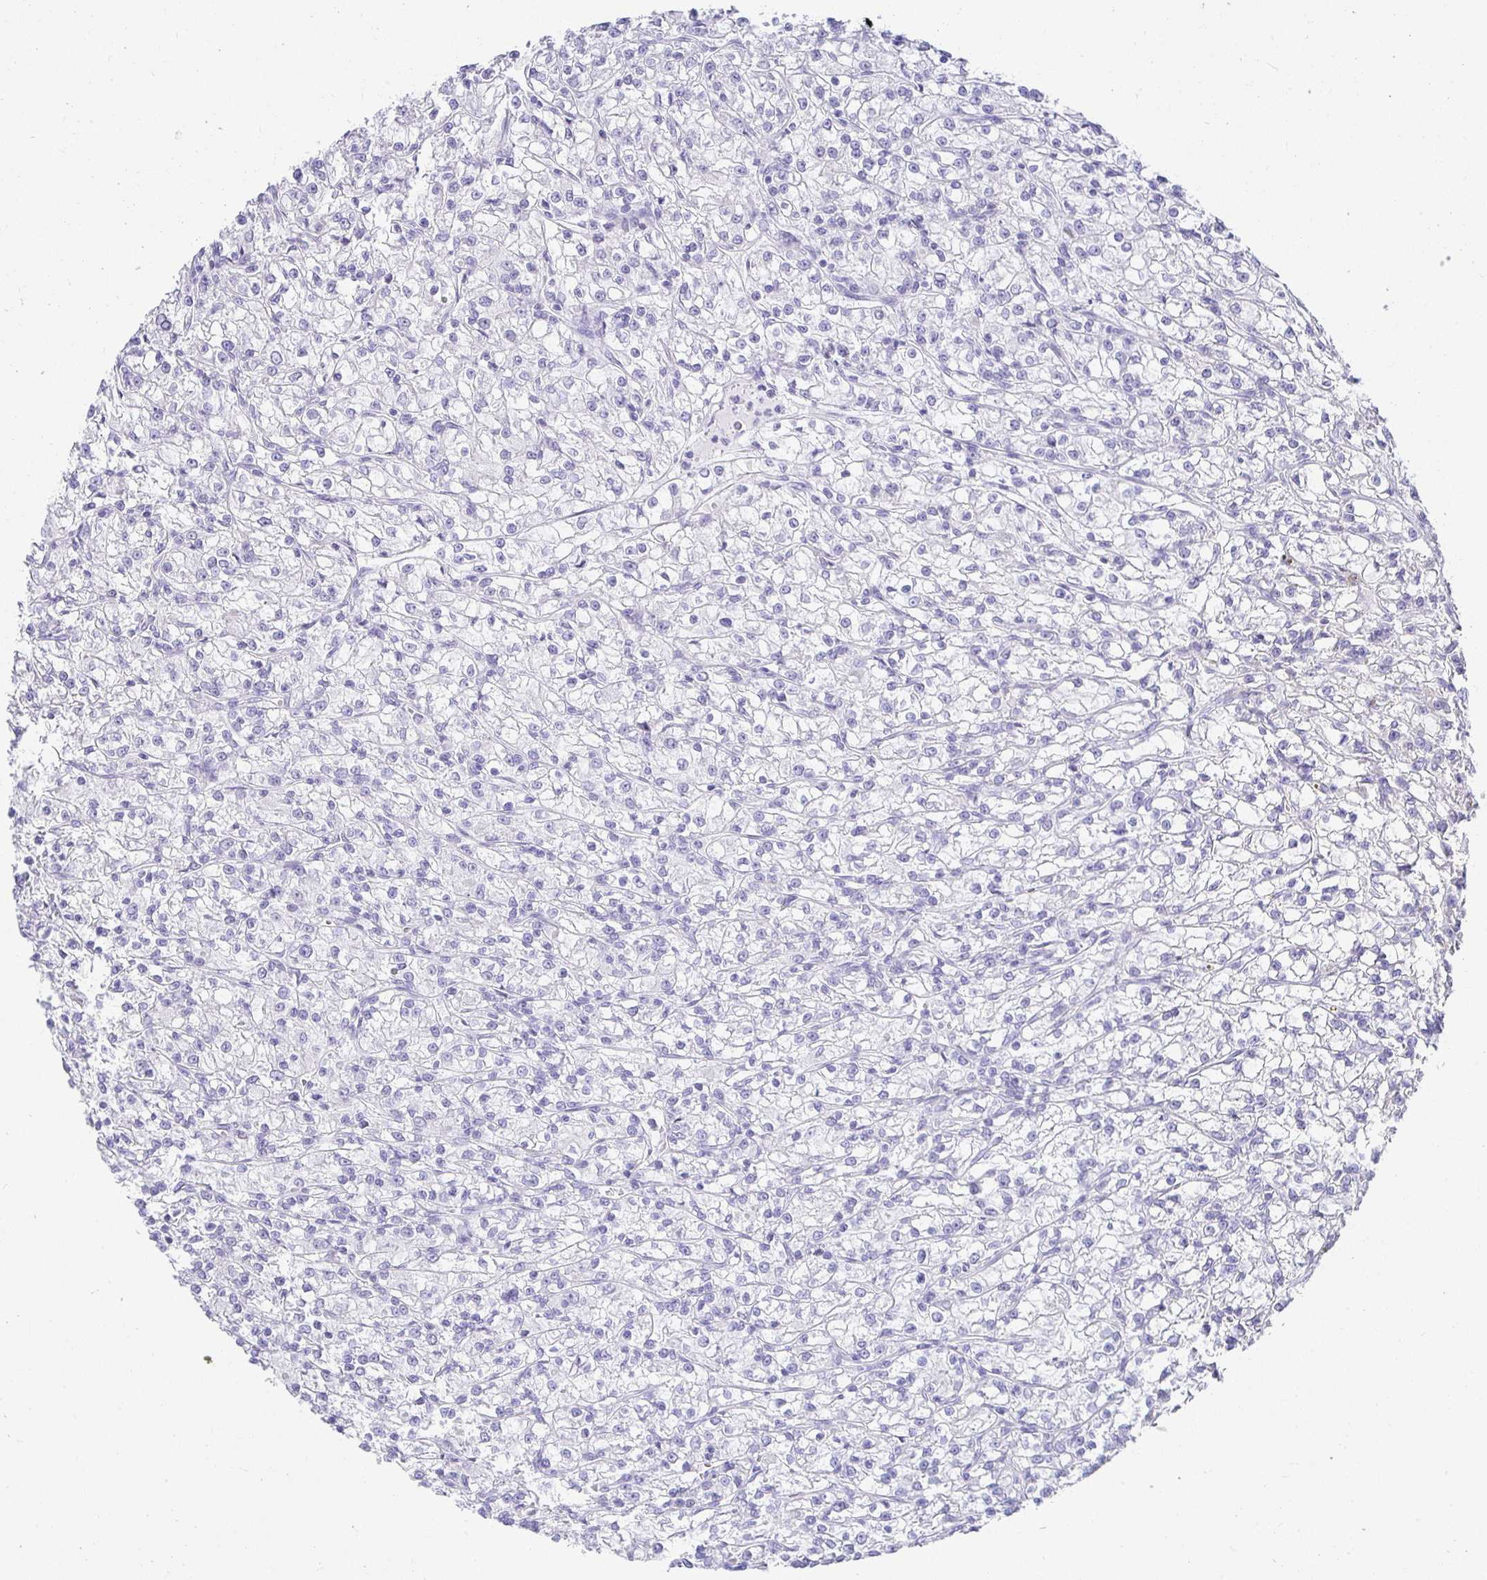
{"staining": {"intensity": "negative", "quantity": "none", "location": "none"}, "tissue": "renal cancer", "cell_type": "Tumor cells", "image_type": "cancer", "snomed": [{"axis": "morphology", "description": "Adenocarcinoma, NOS"}, {"axis": "topography", "description": "Kidney"}], "caption": "A micrograph of renal cancer (adenocarcinoma) stained for a protein demonstrates no brown staining in tumor cells.", "gene": "CHAT", "patient": {"sex": "female", "age": 59}}